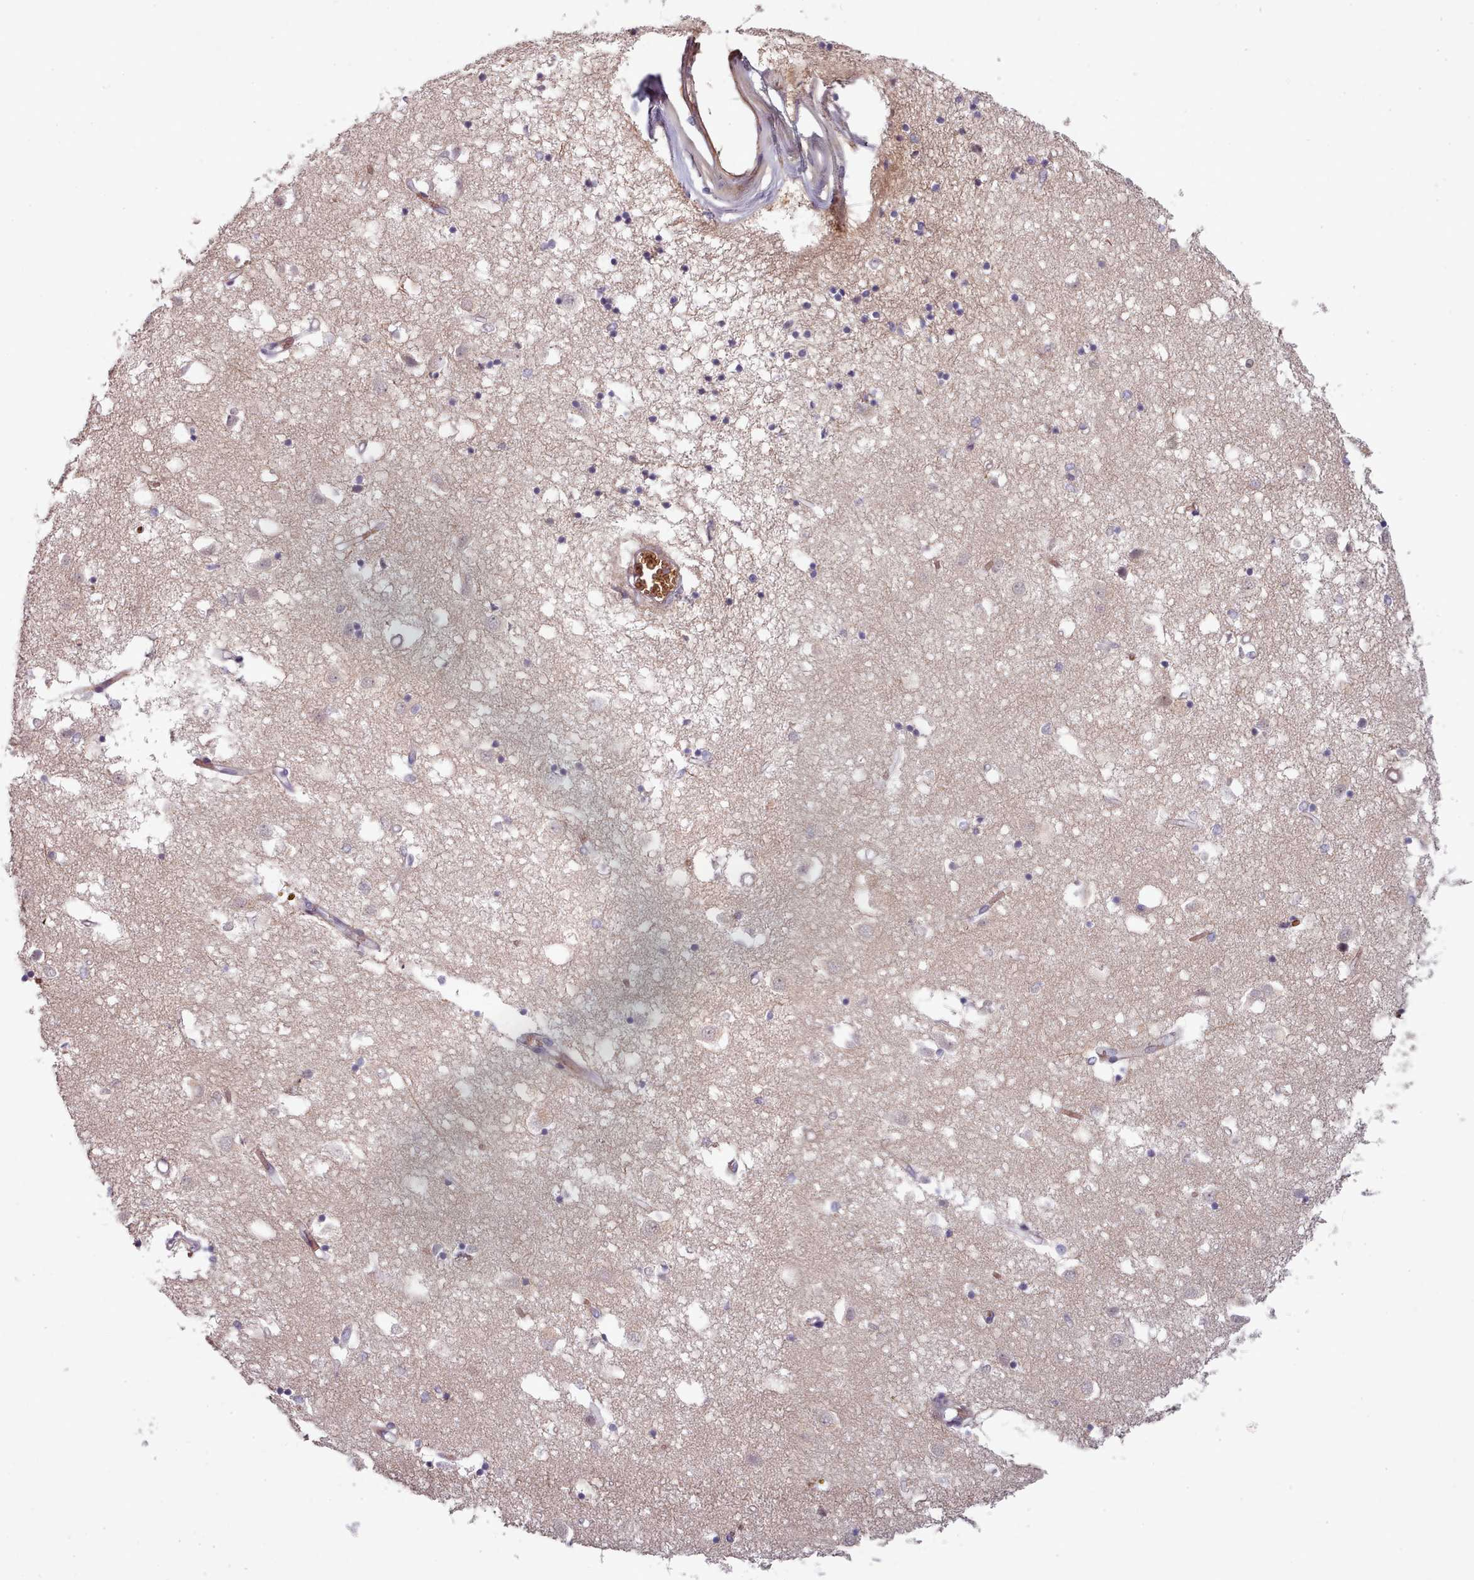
{"staining": {"intensity": "negative", "quantity": "none", "location": "none"}, "tissue": "caudate", "cell_type": "Glial cells", "image_type": "normal", "snomed": [{"axis": "morphology", "description": "Normal tissue, NOS"}, {"axis": "topography", "description": "Lateral ventricle wall"}], "caption": "Immunohistochemical staining of unremarkable human caudate reveals no significant positivity in glial cells. (DAB (3,3'-diaminobenzidine) immunohistochemistry (IHC) visualized using brightfield microscopy, high magnification).", "gene": "CLNS1A", "patient": {"sex": "male", "age": 70}}